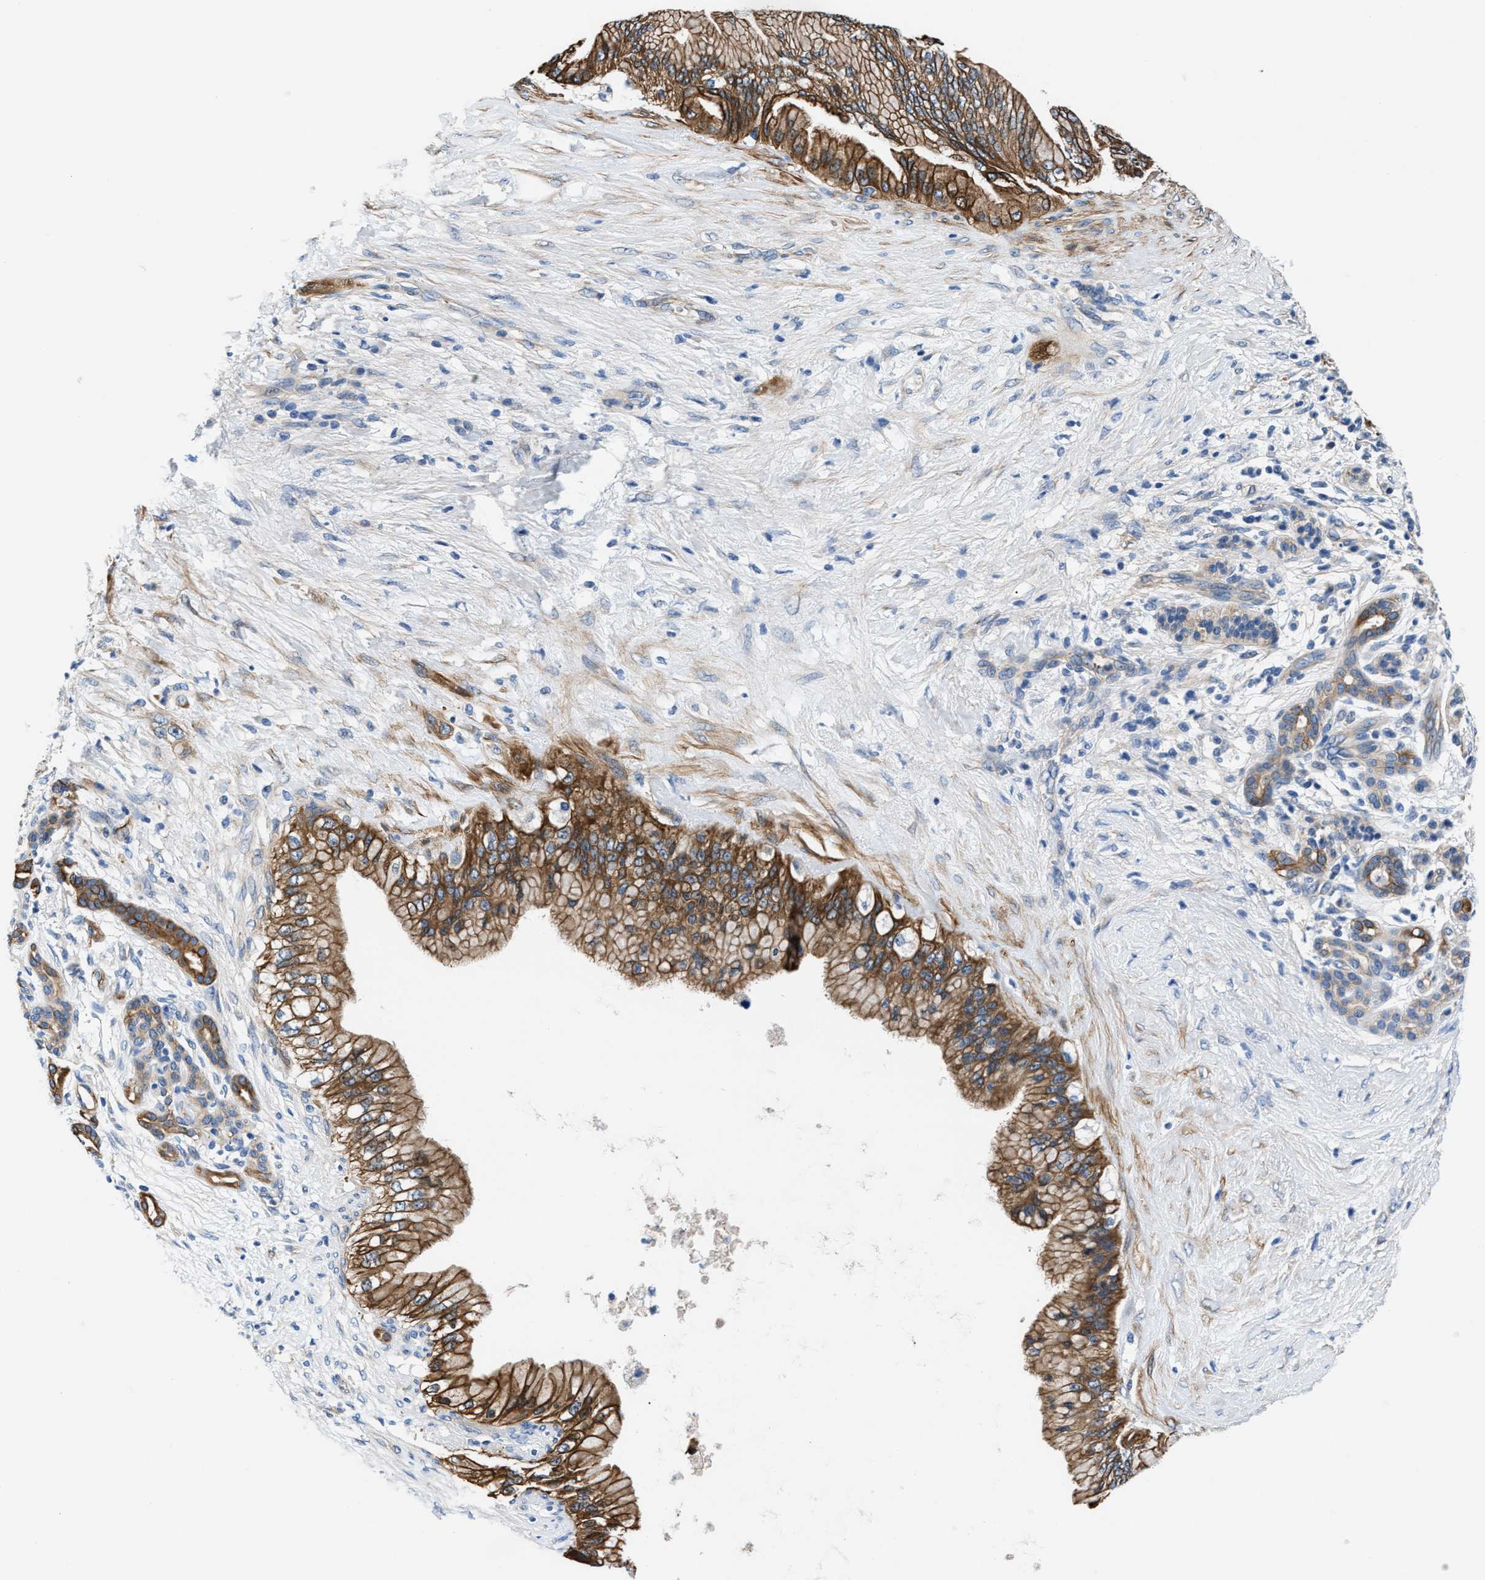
{"staining": {"intensity": "moderate", "quantity": ">75%", "location": "cytoplasmic/membranous"}, "tissue": "pancreatic cancer", "cell_type": "Tumor cells", "image_type": "cancer", "snomed": [{"axis": "morphology", "description": "Adenocarcinoma, NOS"}, {"axis": "topography", "description": "Pancreas"}], "caption": "Immunohistochemistry histopathology image of neoplastic tissue: pancreatic cancer (adenocarcinoma) stained using IHC reveals medium levels of moderate protein expression localized specifically in the cytoplasmic/membranous of tumor cells, appearing as a cytoplasmic/membranous brown color.", "gene": "PARG", "patient": {"sex": "male", "age": 59}}